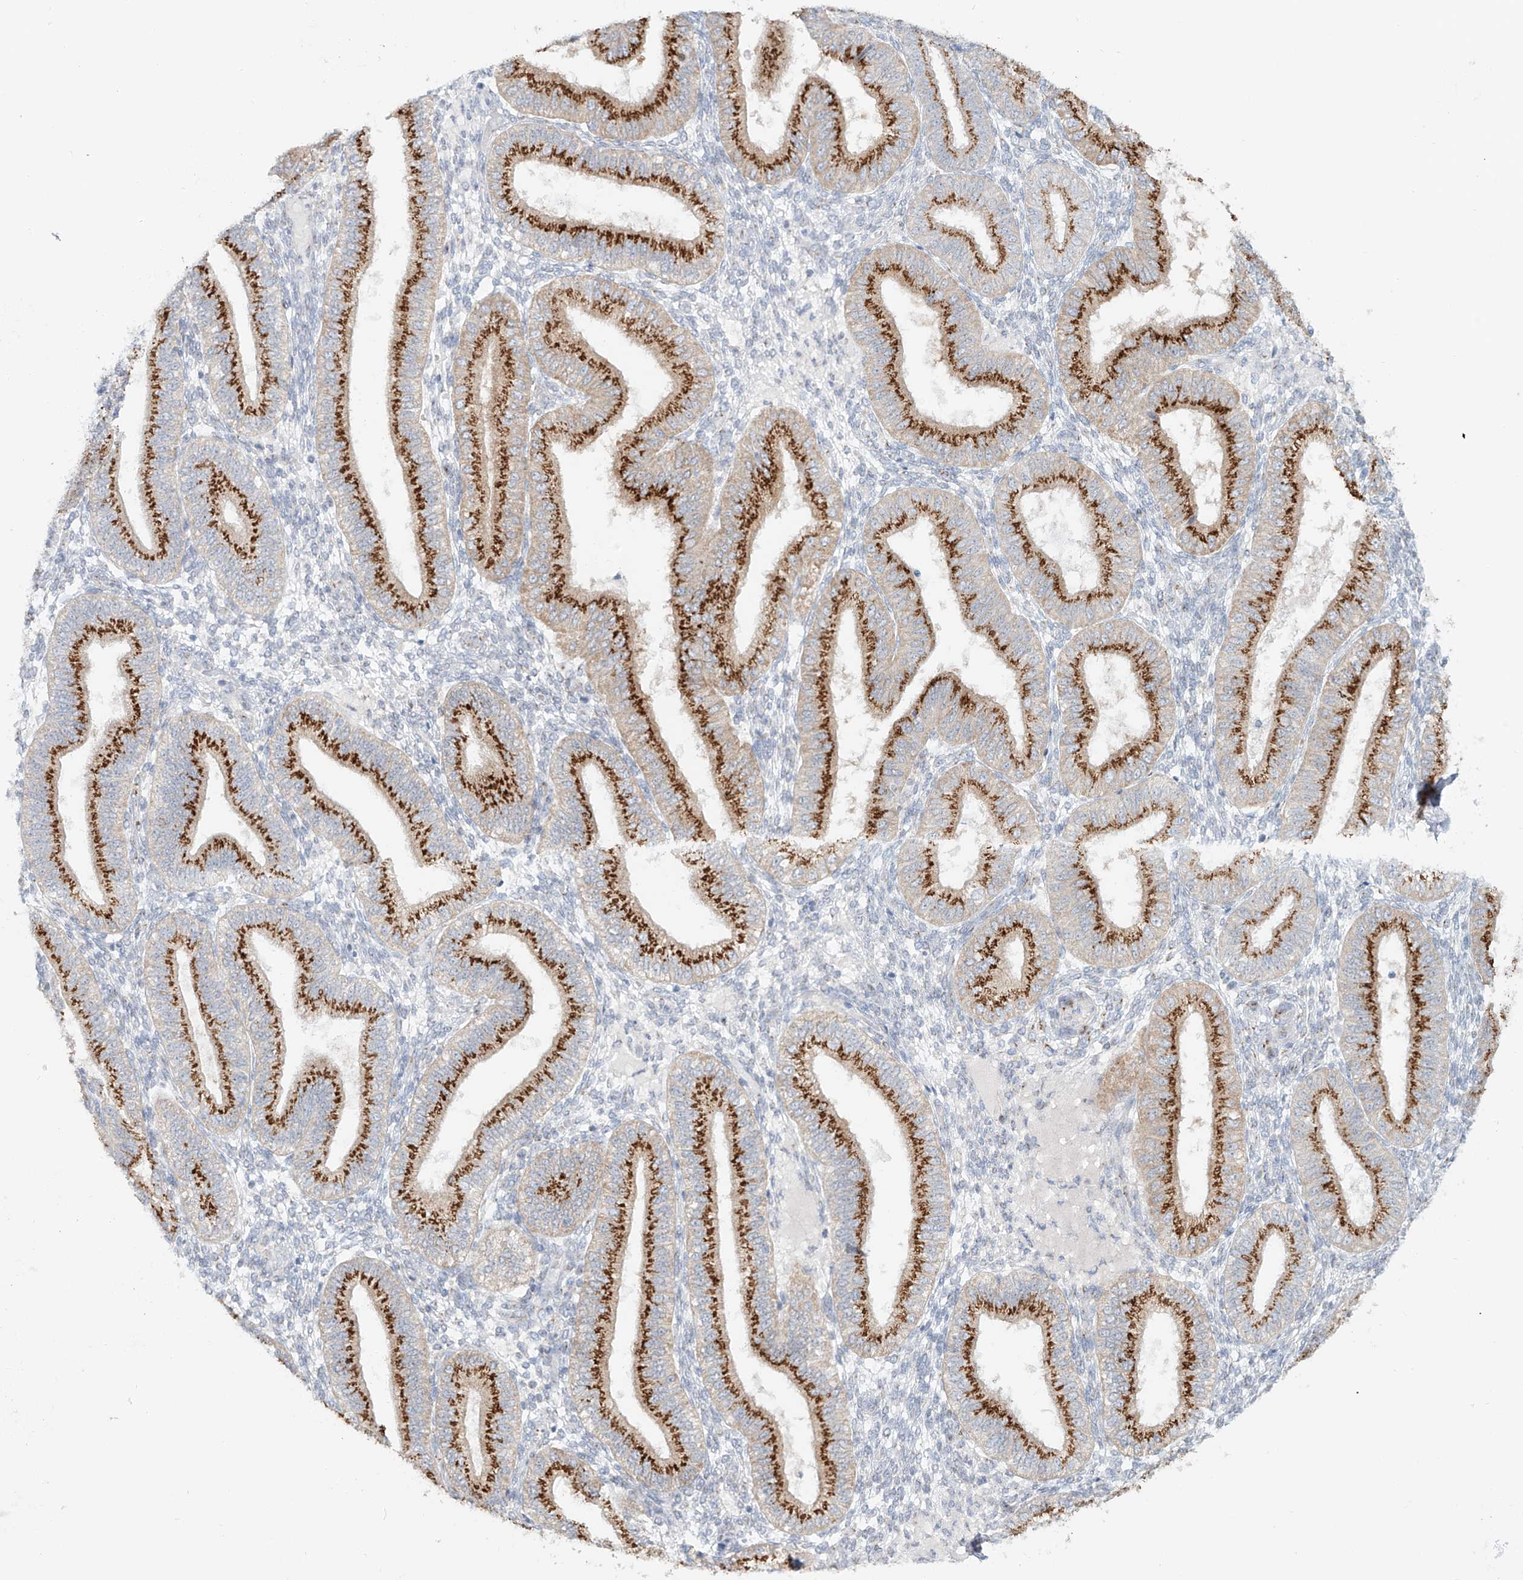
{"staining": {"intensity": "moderate", "quantity": "<25%", "location": "cytoplasmic/membranous"}, "tissue": "endometrium", "cell_type": "Cells in endometrial stroma", "image_type": "normal", "snomed": [{"axis": "morphology", "description": "Normal tissue, NOS"}, {"axis": "topography", "description": "Endometrium"}], "caption": "Immunohistochemistry image of unremarkable endometrium: endometrium stained using immunohistochemistry exhibits low levels of moderate protein expression localized specifically in the cytoplasmic/membranous of cells in endometrial stroma, appearing as a cytoplasmic/membranous brown color.", "gene": "BSDC1", "patient": {"sex": "female", "age": 39}}